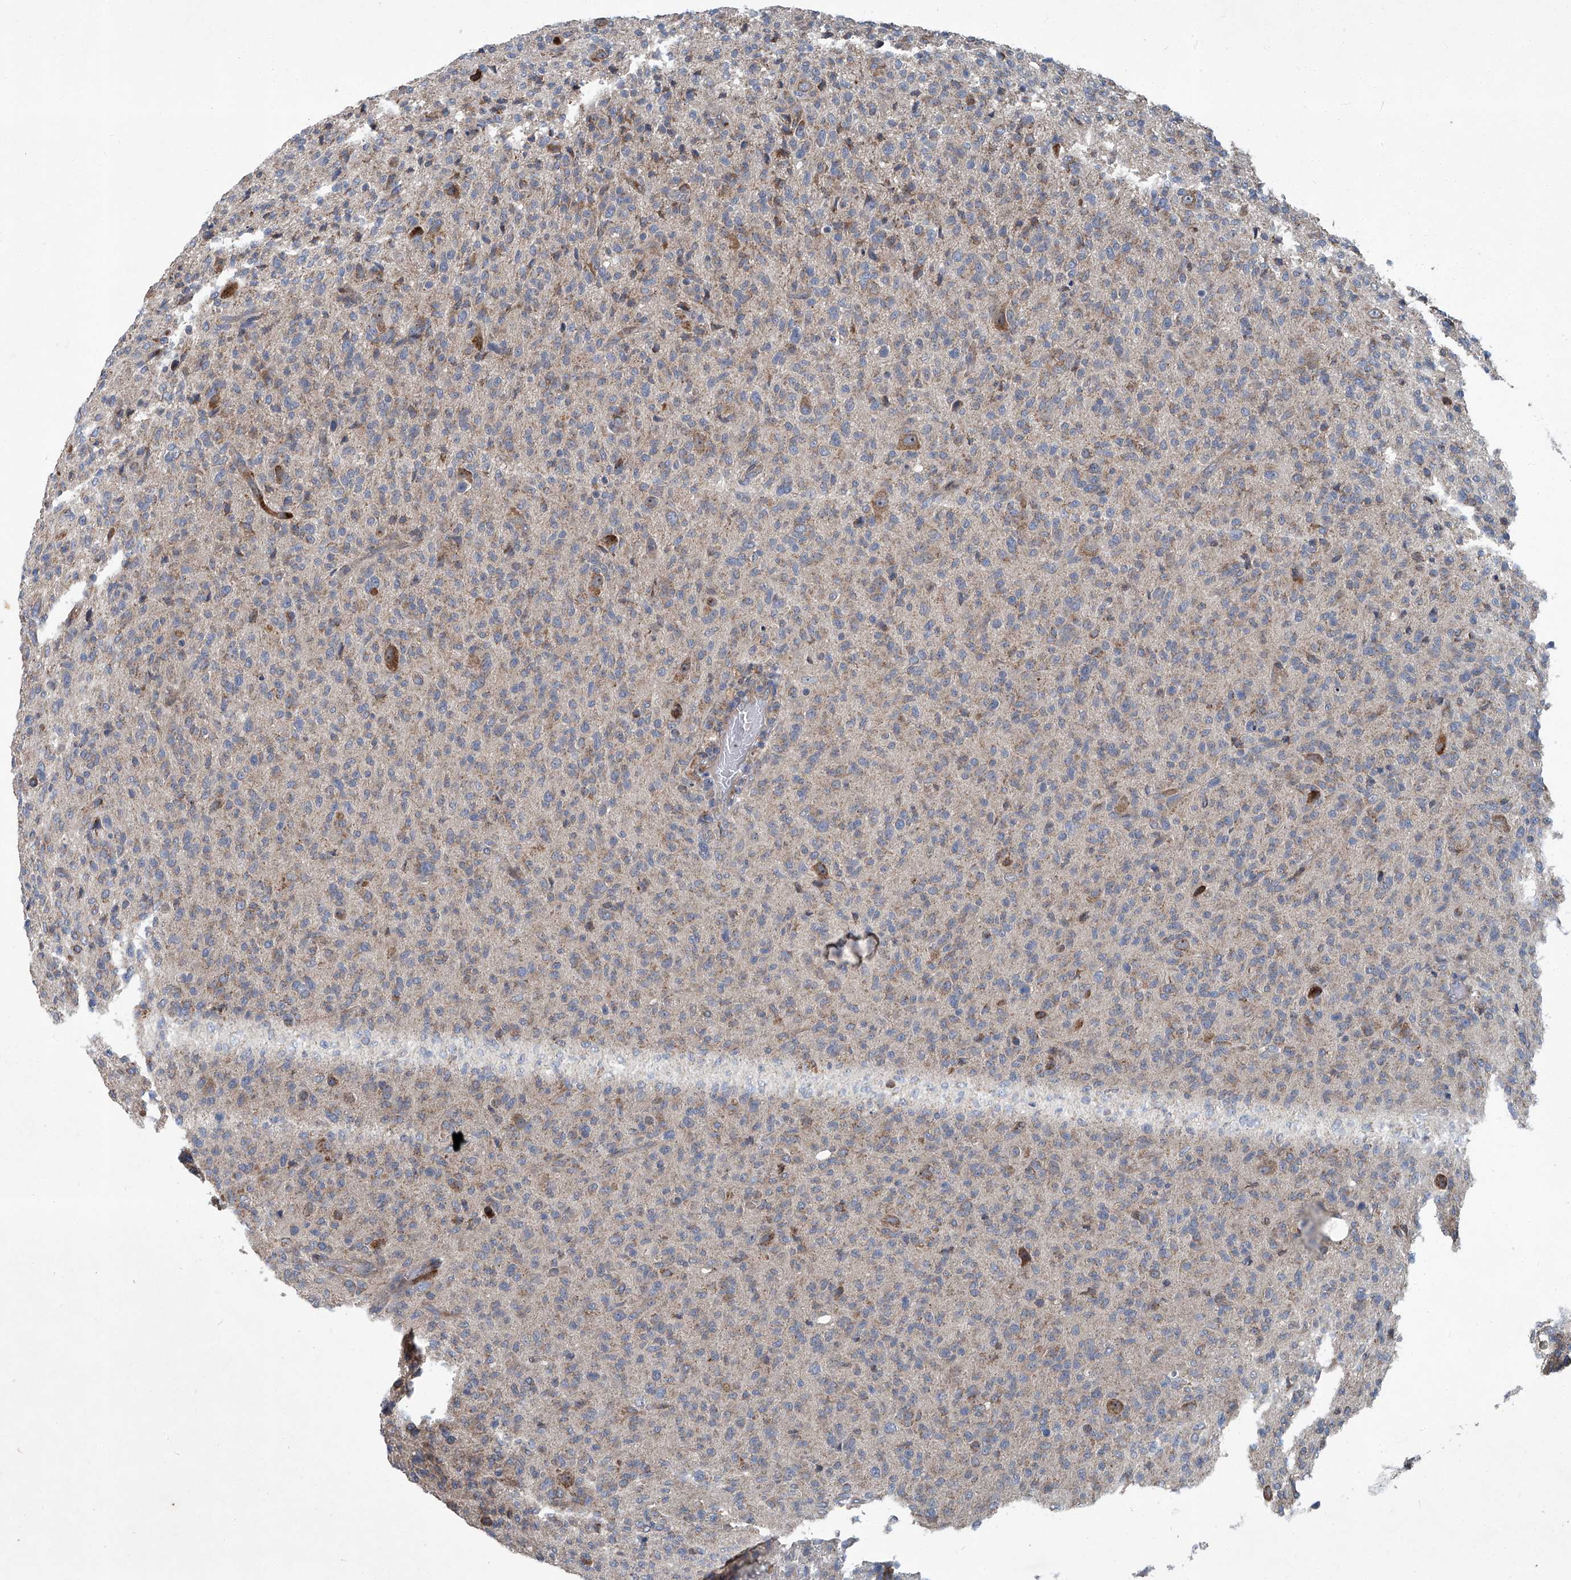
{"staining": {"intensity": "weak", "quantity": "<25%", "location": "cytoplasmic/membranous"}, "tissue": "glioma", "cell_type": "Tumor cells", "image_type": "cancer", "snomed": [{"axis": "morphology", "description": "Glioma, malignant, High grade"}, {"axis": "topography", "description": "Brain"}], "caption": "This is a histopathology image of IHC staining of malignant high-grade glioma, which shows no staining in tumor cells.", "gene": "GPR132", "patient": {"sex": "female", "age": 57}}